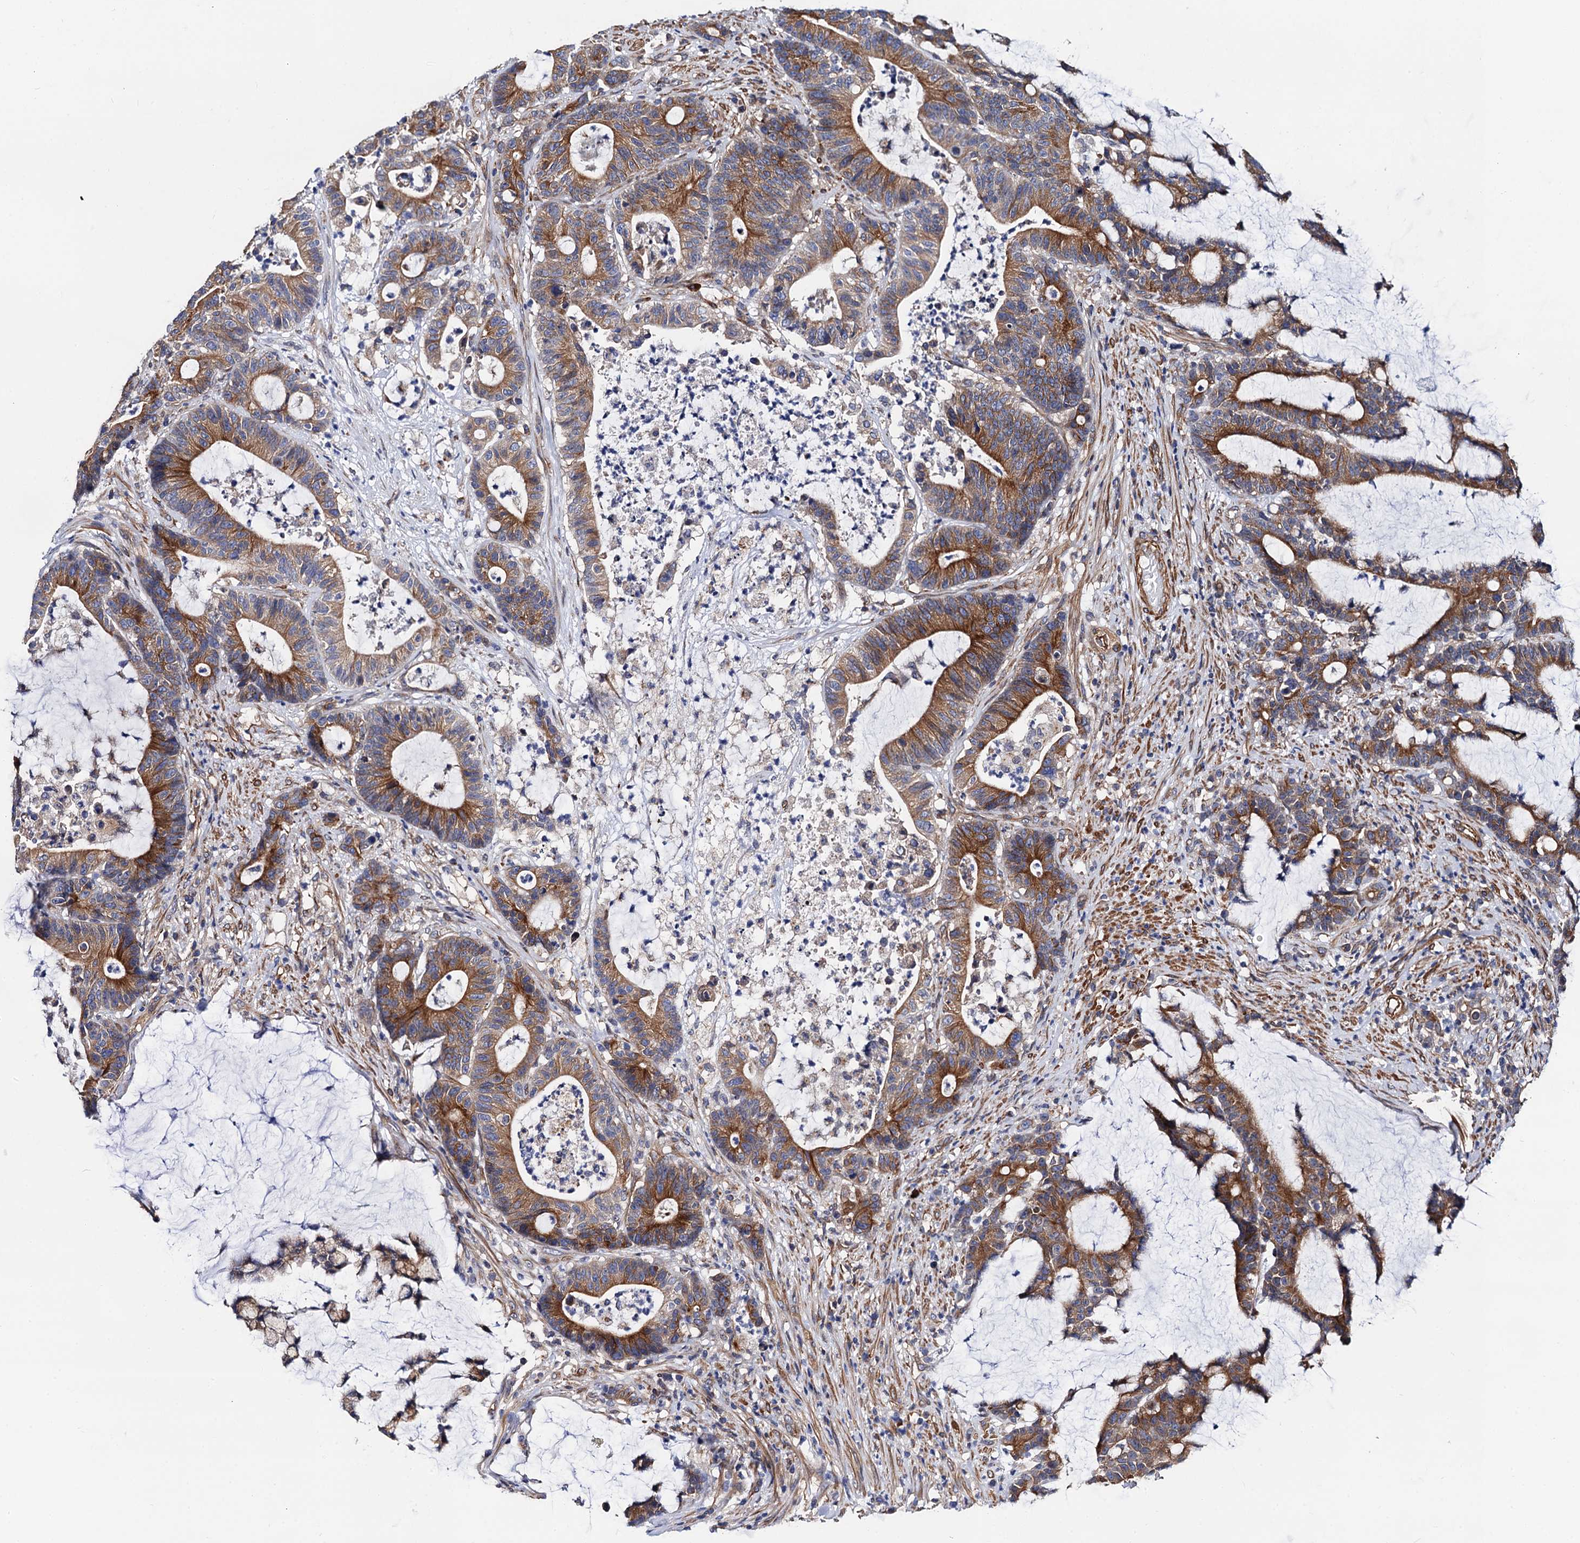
{"staining": {"intensity": "moderate", "quantity": ">75%", "location": "cytoplasmic/membranous"}, "tissue": "colorectal cancer", "cell_type": "Tumor cells", "image_type": "cancer", "snomed": [{"axis": "morphology", "description": "Adenocarcinoma, NOS"}, {"axis": "topography", "description": "Colon"}], "caption": "A photomicrograph showing moderate cytoplasmic/membranous positivity in approximately >75% of tumor cells in colorectal cancer (adenocarcinoma), as visualized by brown immunohistochemical staining.", "gene": "ZDHHC18", "patient": {"sex": "female", "age": 84}}